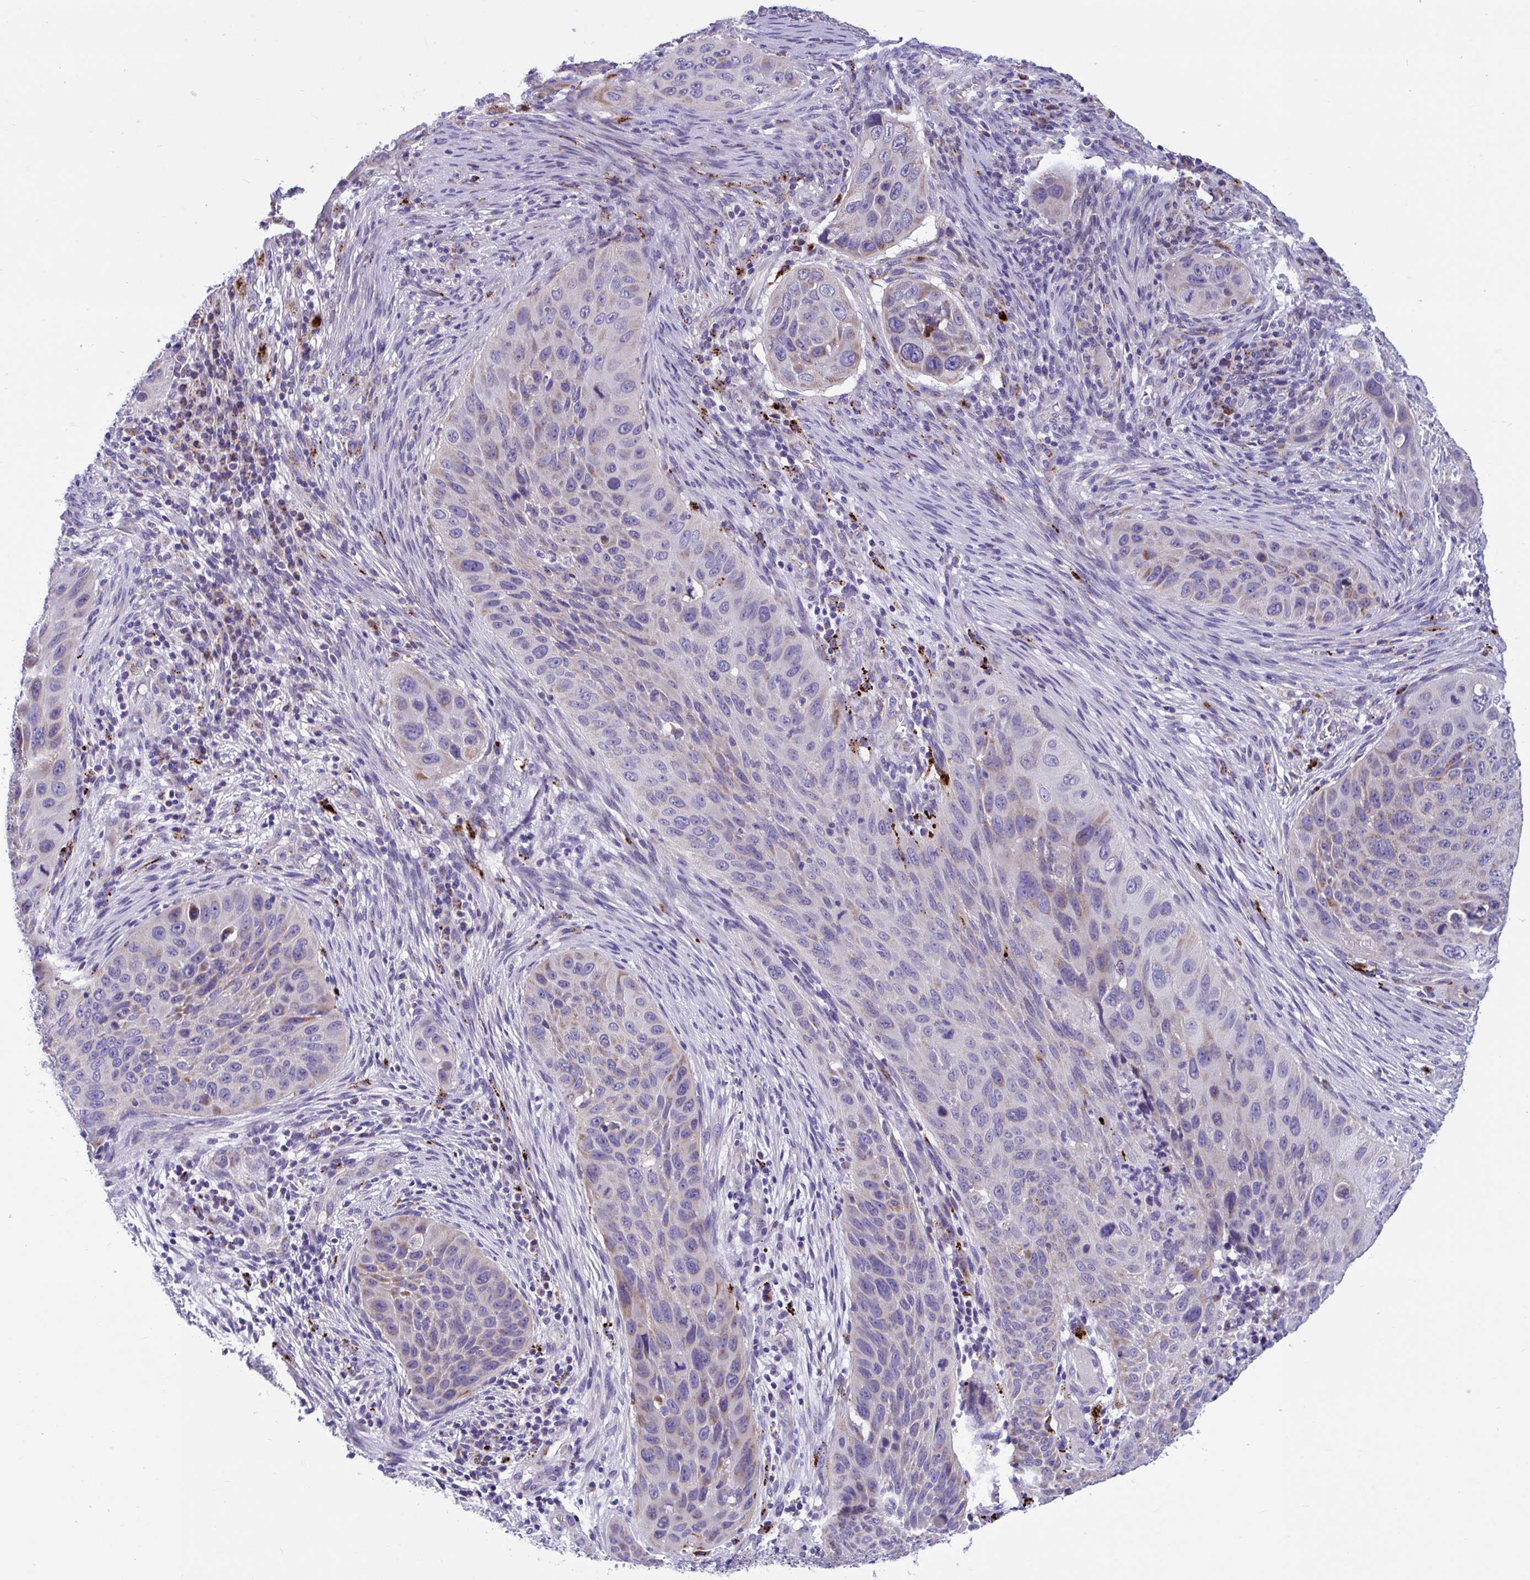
{"staining": {"intensity": "weak", "quantity": "25%-75%", "location": "cytoplasmic/membranous"}, "tissue": "lung cancer", "cell_type": "Tumor cells", "image_type": "cancer", "snomed": [{"axis": "morphology", "description": "Squamous cell carcinoma, NOS"}, {"axis": "topography", "description": "Lung"}], "caption": "Protein staining of lung squamous cell carcinoma tissue demonstrates weak cytoplasmic/membranous expression in approximately 25%-75% of tumor cells.", "gene": "OR13A1", "patient": {"sex": "male", "age": 63}}